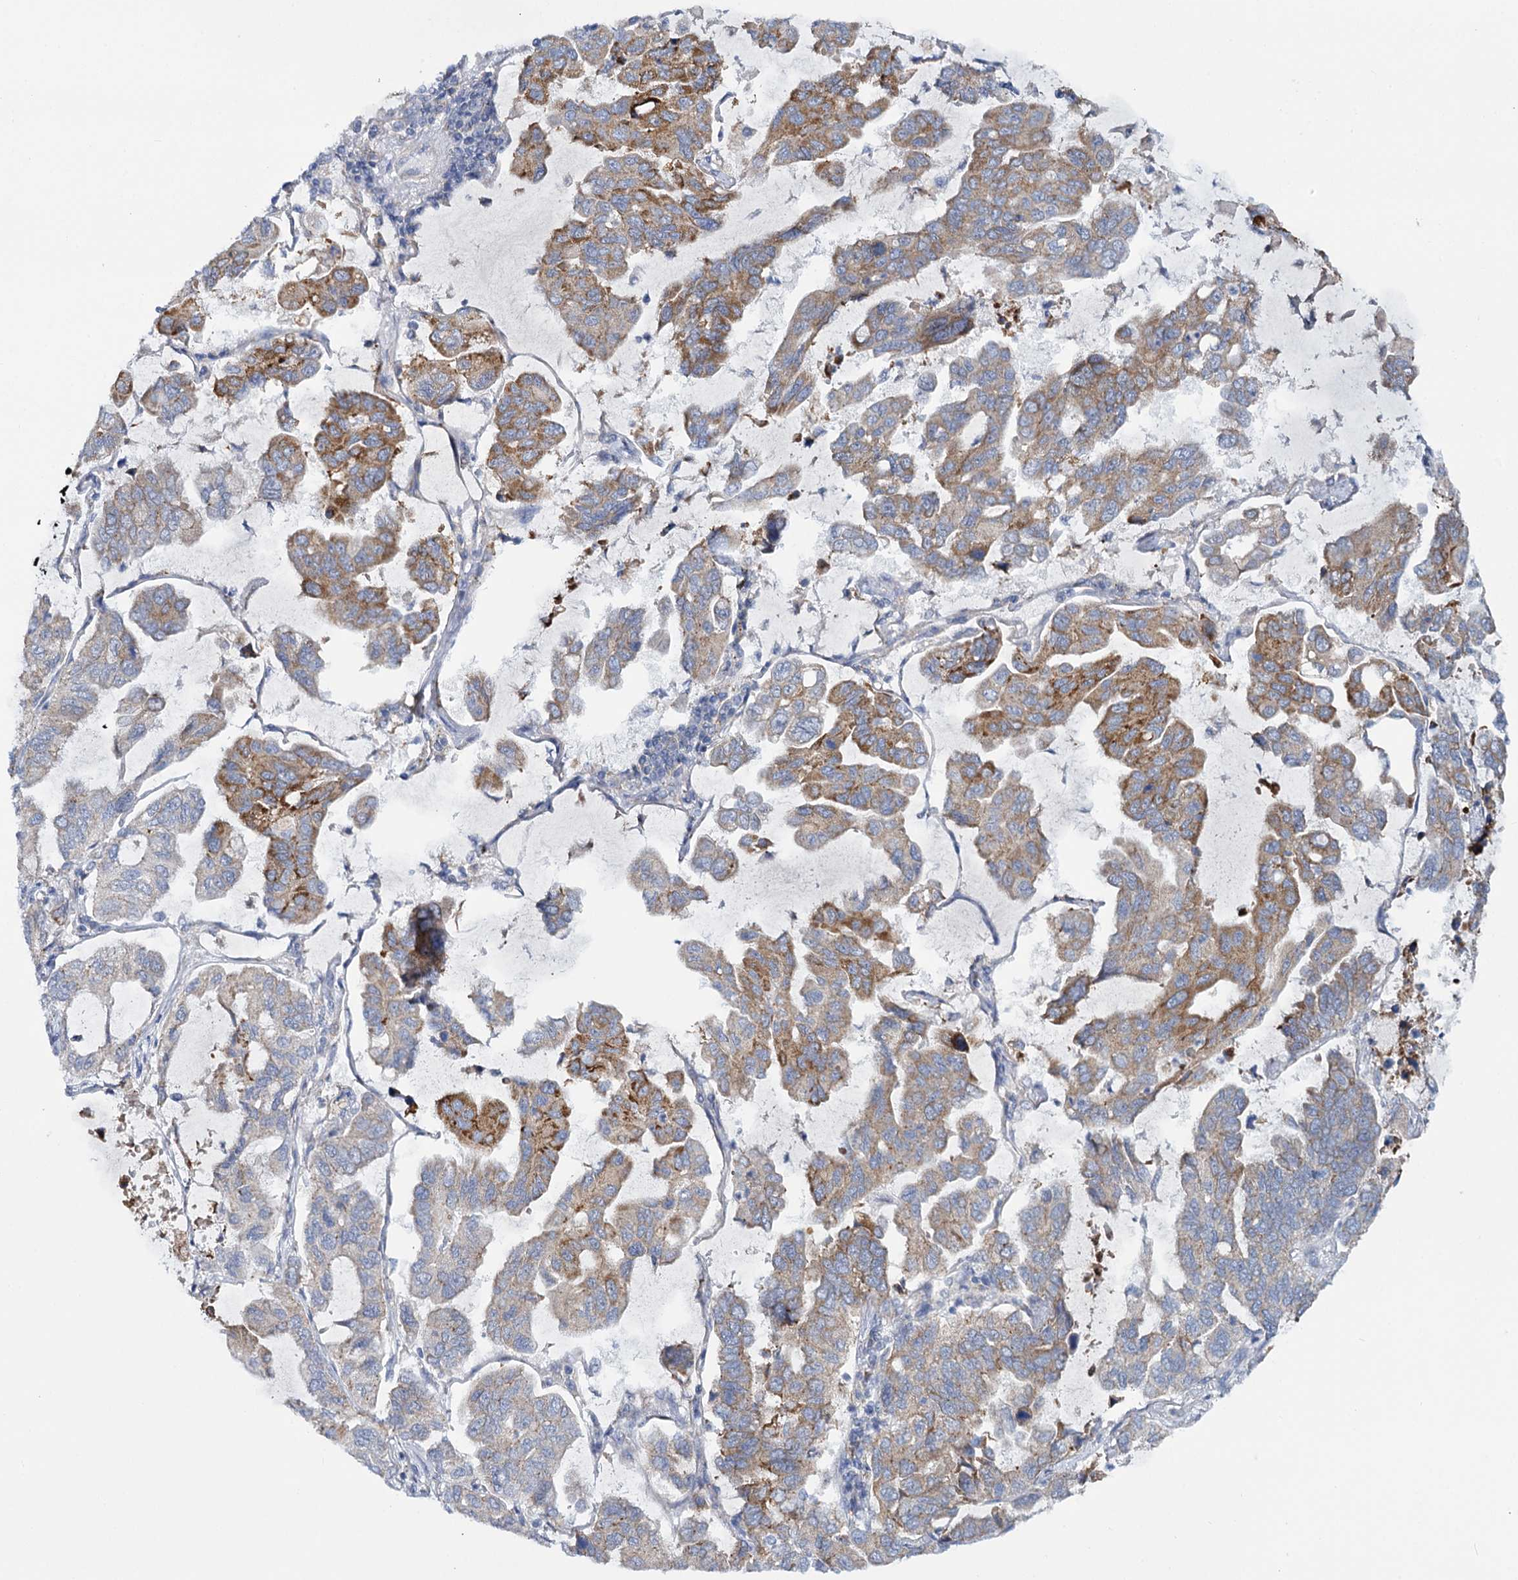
{"staining": {"intensity": "moderate", "quantity": "25%-75%", "location": "cytoplasmic/membranous"}, "tissue": "lung cancer", "cell_type": "Tumor cells", "image_type": "cancer", "snomed": [{"axis": "morphology", "description": "Adenocarcinoma, NOS"}, {"axis": "topography", "description": "Lung"}], "caption": "Adenocarcinoma (lung) was stained to show a protein in brown. There is medium levels of moderate cytoplasmic/membranous positivity in about 25%-75% of tumor cells.", "gene": "MBLAC2", "patient": {"sex": "male", "age": 64}}